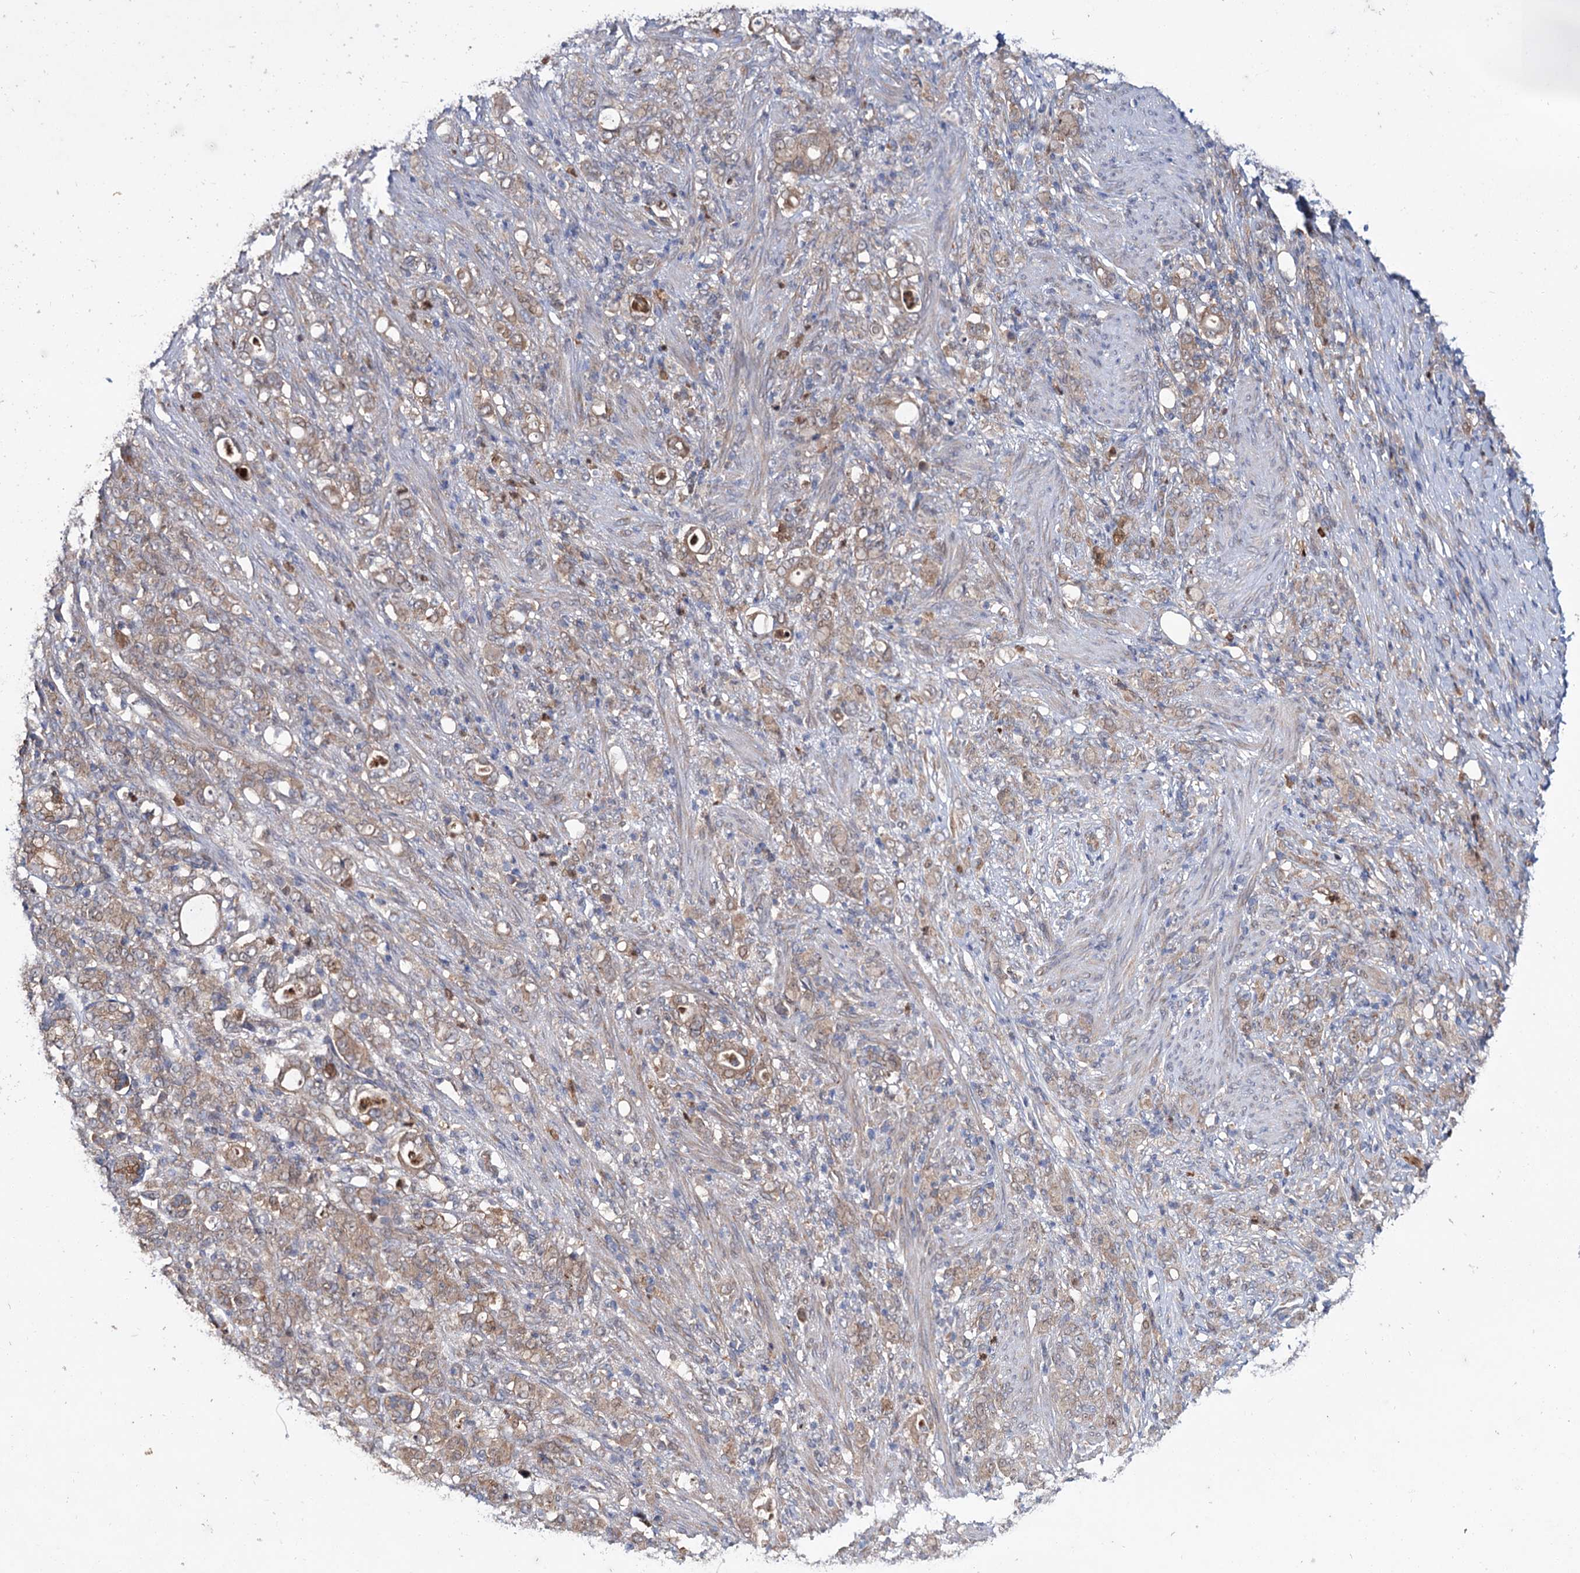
{"staining": {"intensity": "weak", "quantity": ">75%", "location": "cytoplasmic/membranous"}, "tissue": "stomach cancer", "cell_type": "Tumor cells", "image_type": "cancer", "snomed": [{"axis": "morphology", "description": "Adenocarcinoma, NOS"}, {"axis": "topography", "description": "Stomach"}], "caption": "Protein staining demonstrates weak cytoplasmic/membranous staining in approximately >75% of tumor cells in stomach cancer.", "gene": "PTPN3", "patient": {"sex": "female", "age": 79}}